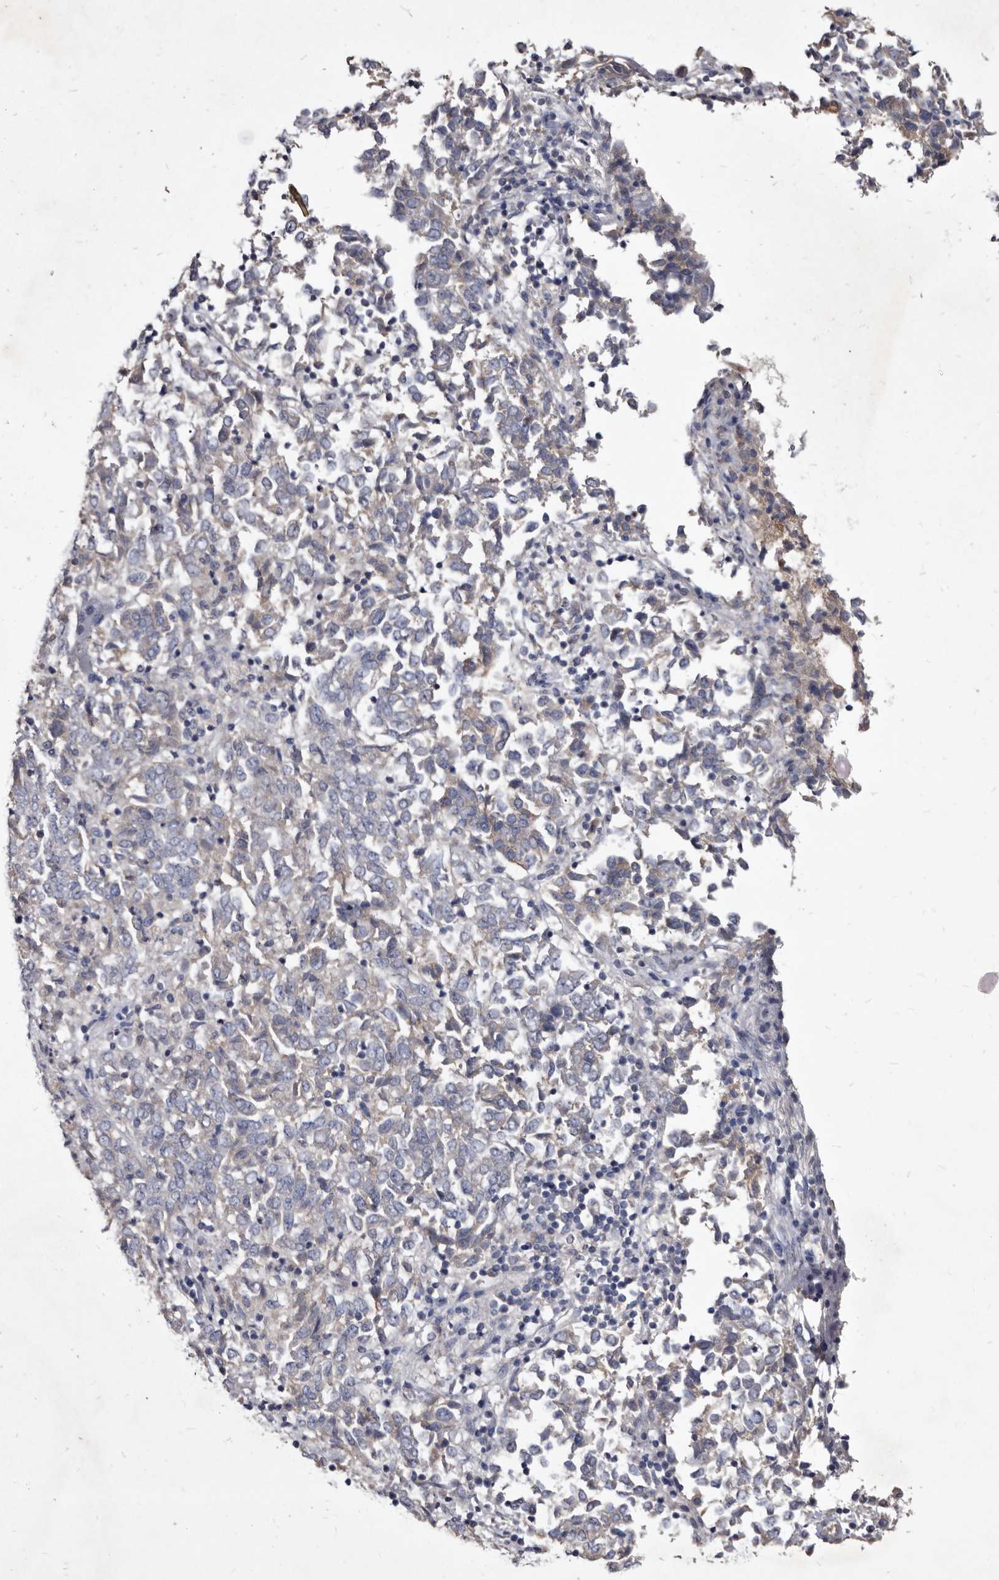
{"staining": {"intensity": "weak", "quantity": "<25%", "location": "cytoplasmic/membranous"}, "tissue": "endometrial cancer", "cell_type": "Tumor cells", "image_type": "cancer", "snomed": [{"axis": "morphology", "description": "Adenocarcinoma, NOS"}, {"axis": "topography", "description": "Endometrium"}], "caption": "Tumor cells are negative for brown protein staining in adenocarcinoma (endometrial).", "gene": "SLC39A2", "patient": {"sex": "female", "age": 80}}